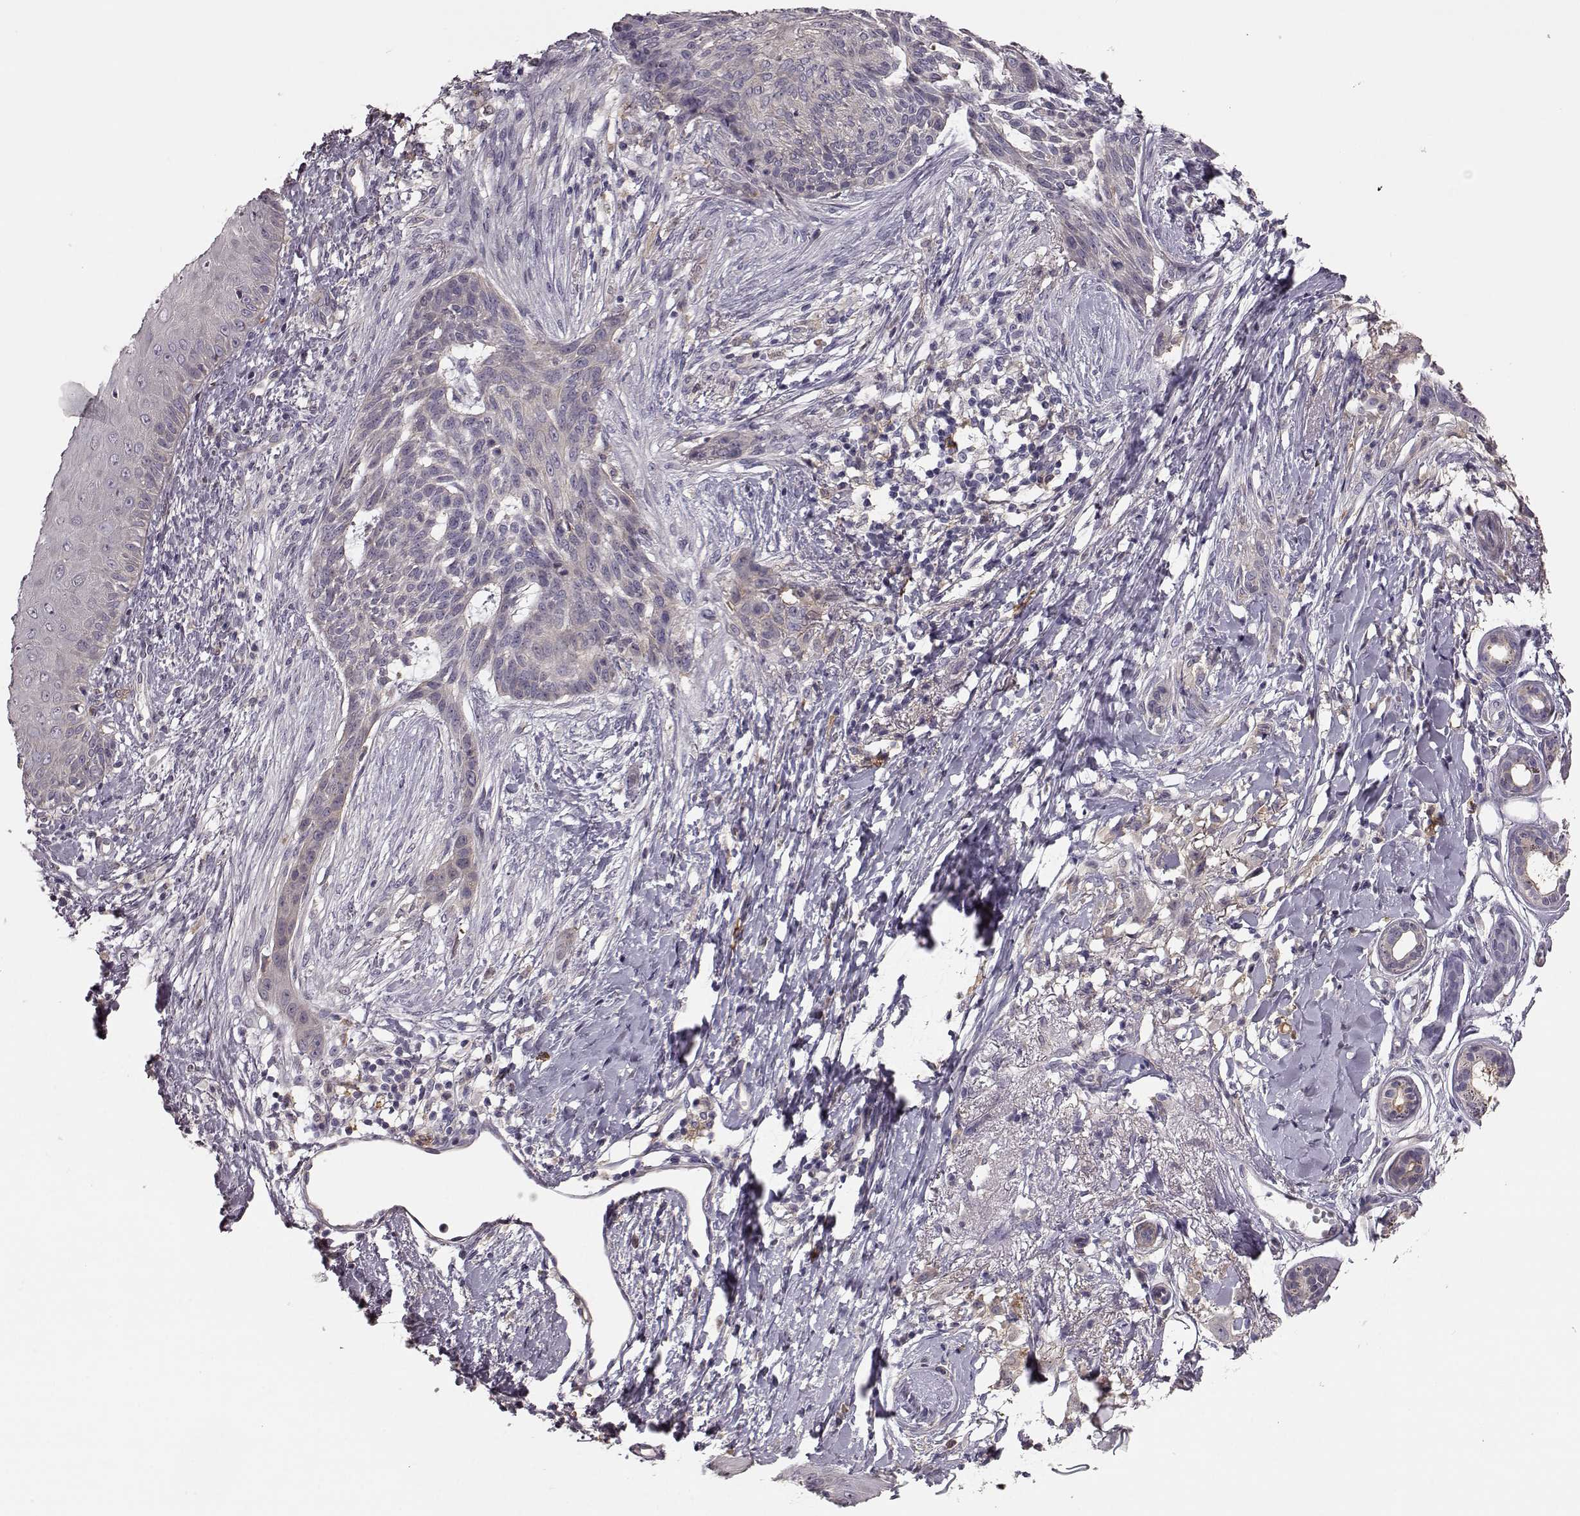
{"staining": {"intensity": "negative", "quantity": "none", "location": "none"}, "tissue": "skin cancer", "cell_type": "Tumor cells", "image_type": "cancer", "snomed": [{"axis": "morphology", "description": "Normal tissue, NOS"}, {"axis": "morphology", "description": "Basal cell carcinoma"}, {"axis": "topography", "description": "Skin"}], "caption": "High power microscopy micrograph of an IHC micrograph of skin cancer (basal cell carcinoma), revealing no significant expression in tumor cells.", "gene": "GPR50", "patient": {"sex": "male", "age": 84}}